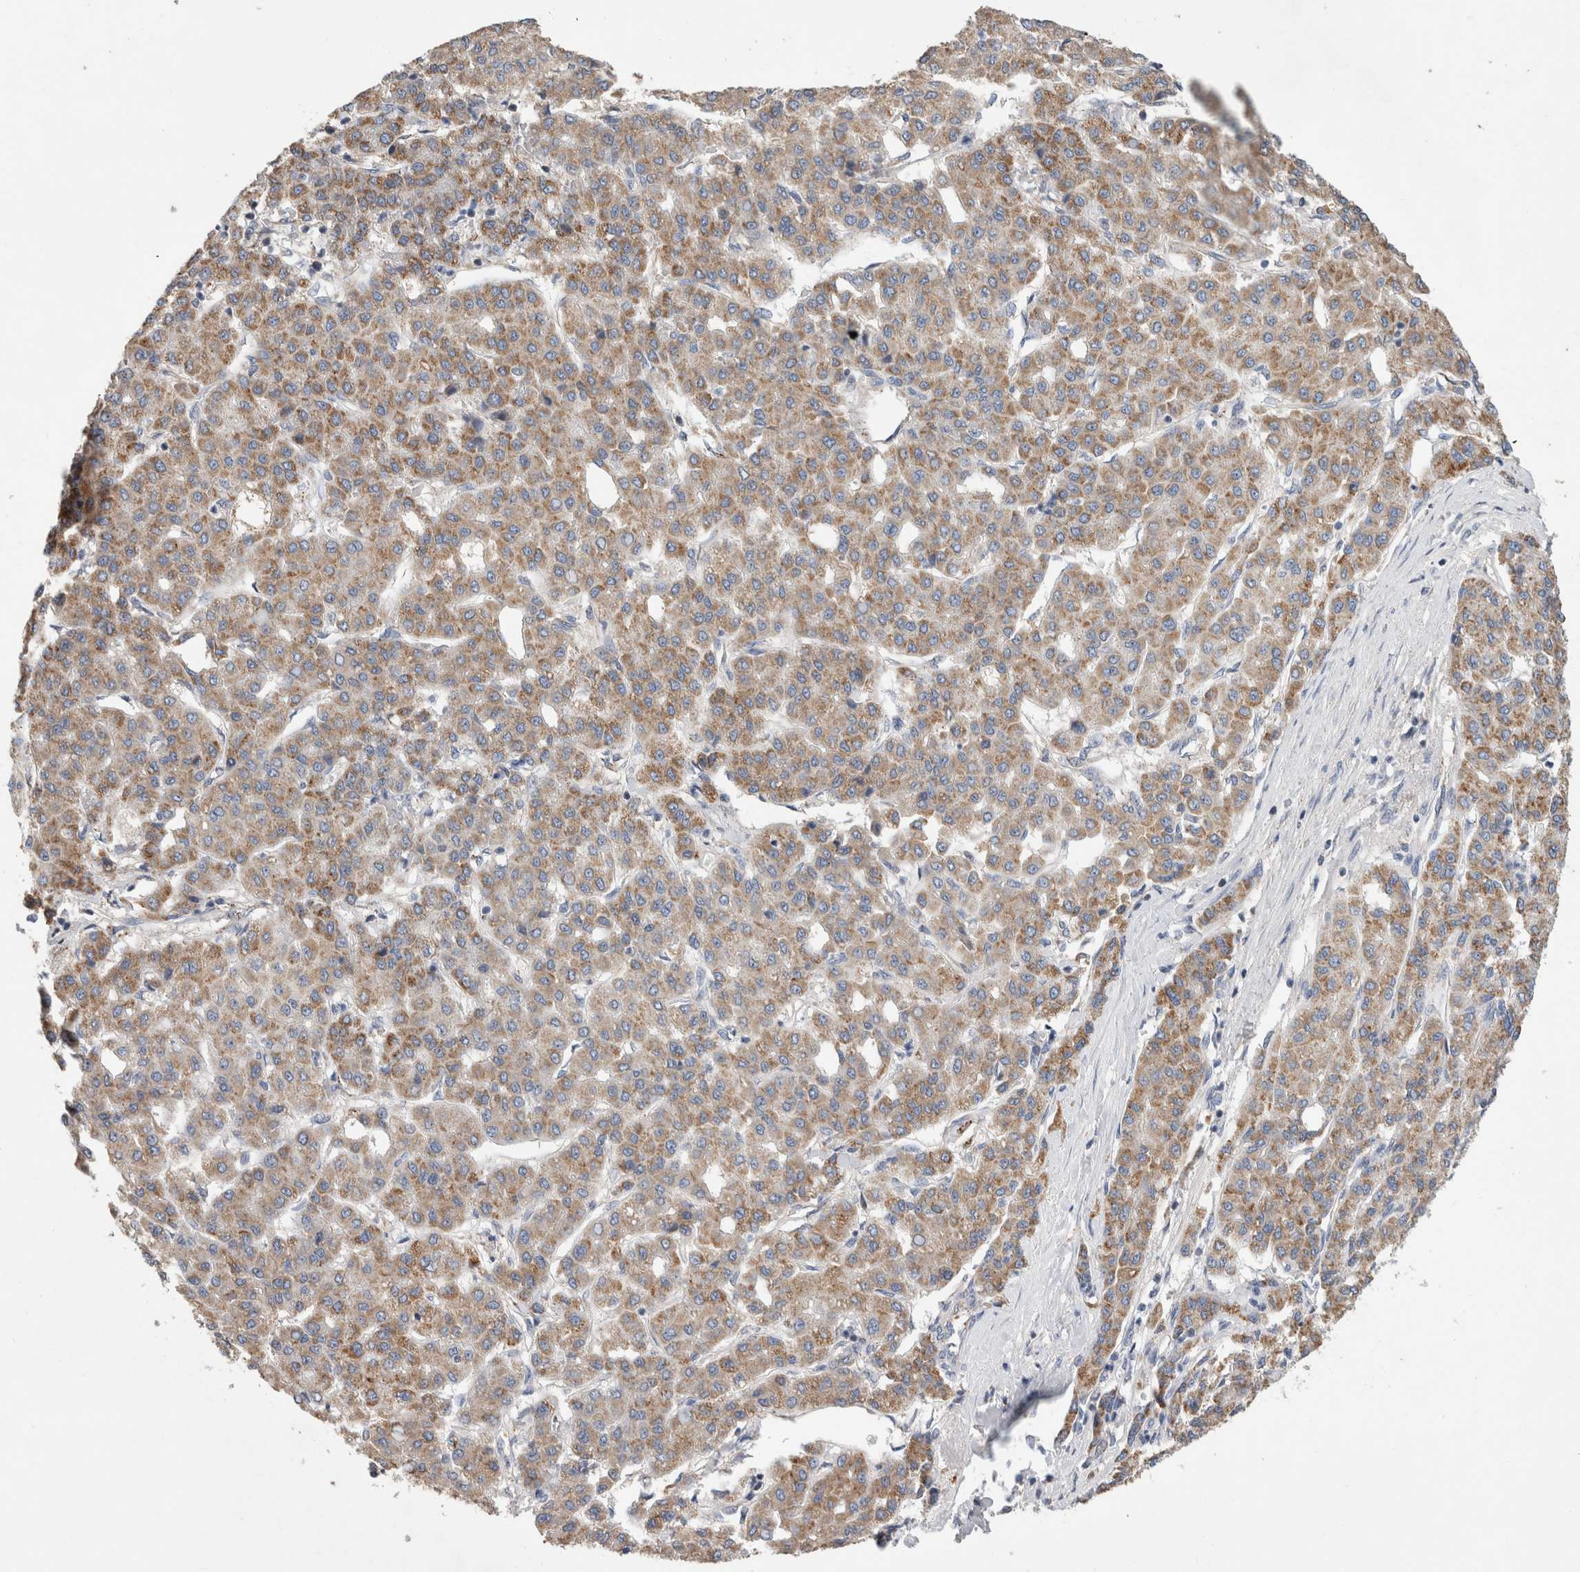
{"staining": {"intensity": "moderate", "quantity": ">75%", "location": "cytoplasmic/membranous"}, "tissue": "liver cancer", "cell_type": "Tumor cells", "image_type": "cancer", "snomed": [{"axis": "morphology", "description": "Carcinoma, Hepatocellular, NOS"}, {"axis": "topography", "description": "Liver"}], "caption": "Liver cancer (hepatocellular carcinoma) tissue demonstrates moderate cytoplasmic/membranous positivity in approximately >75% of tumor cells, visualized by immunohistochemistry. (Brightfield microscopy of DAB IHC at high magnification).", "gene": "IARS2", "patient": {"sex": "male", "age": 65}}